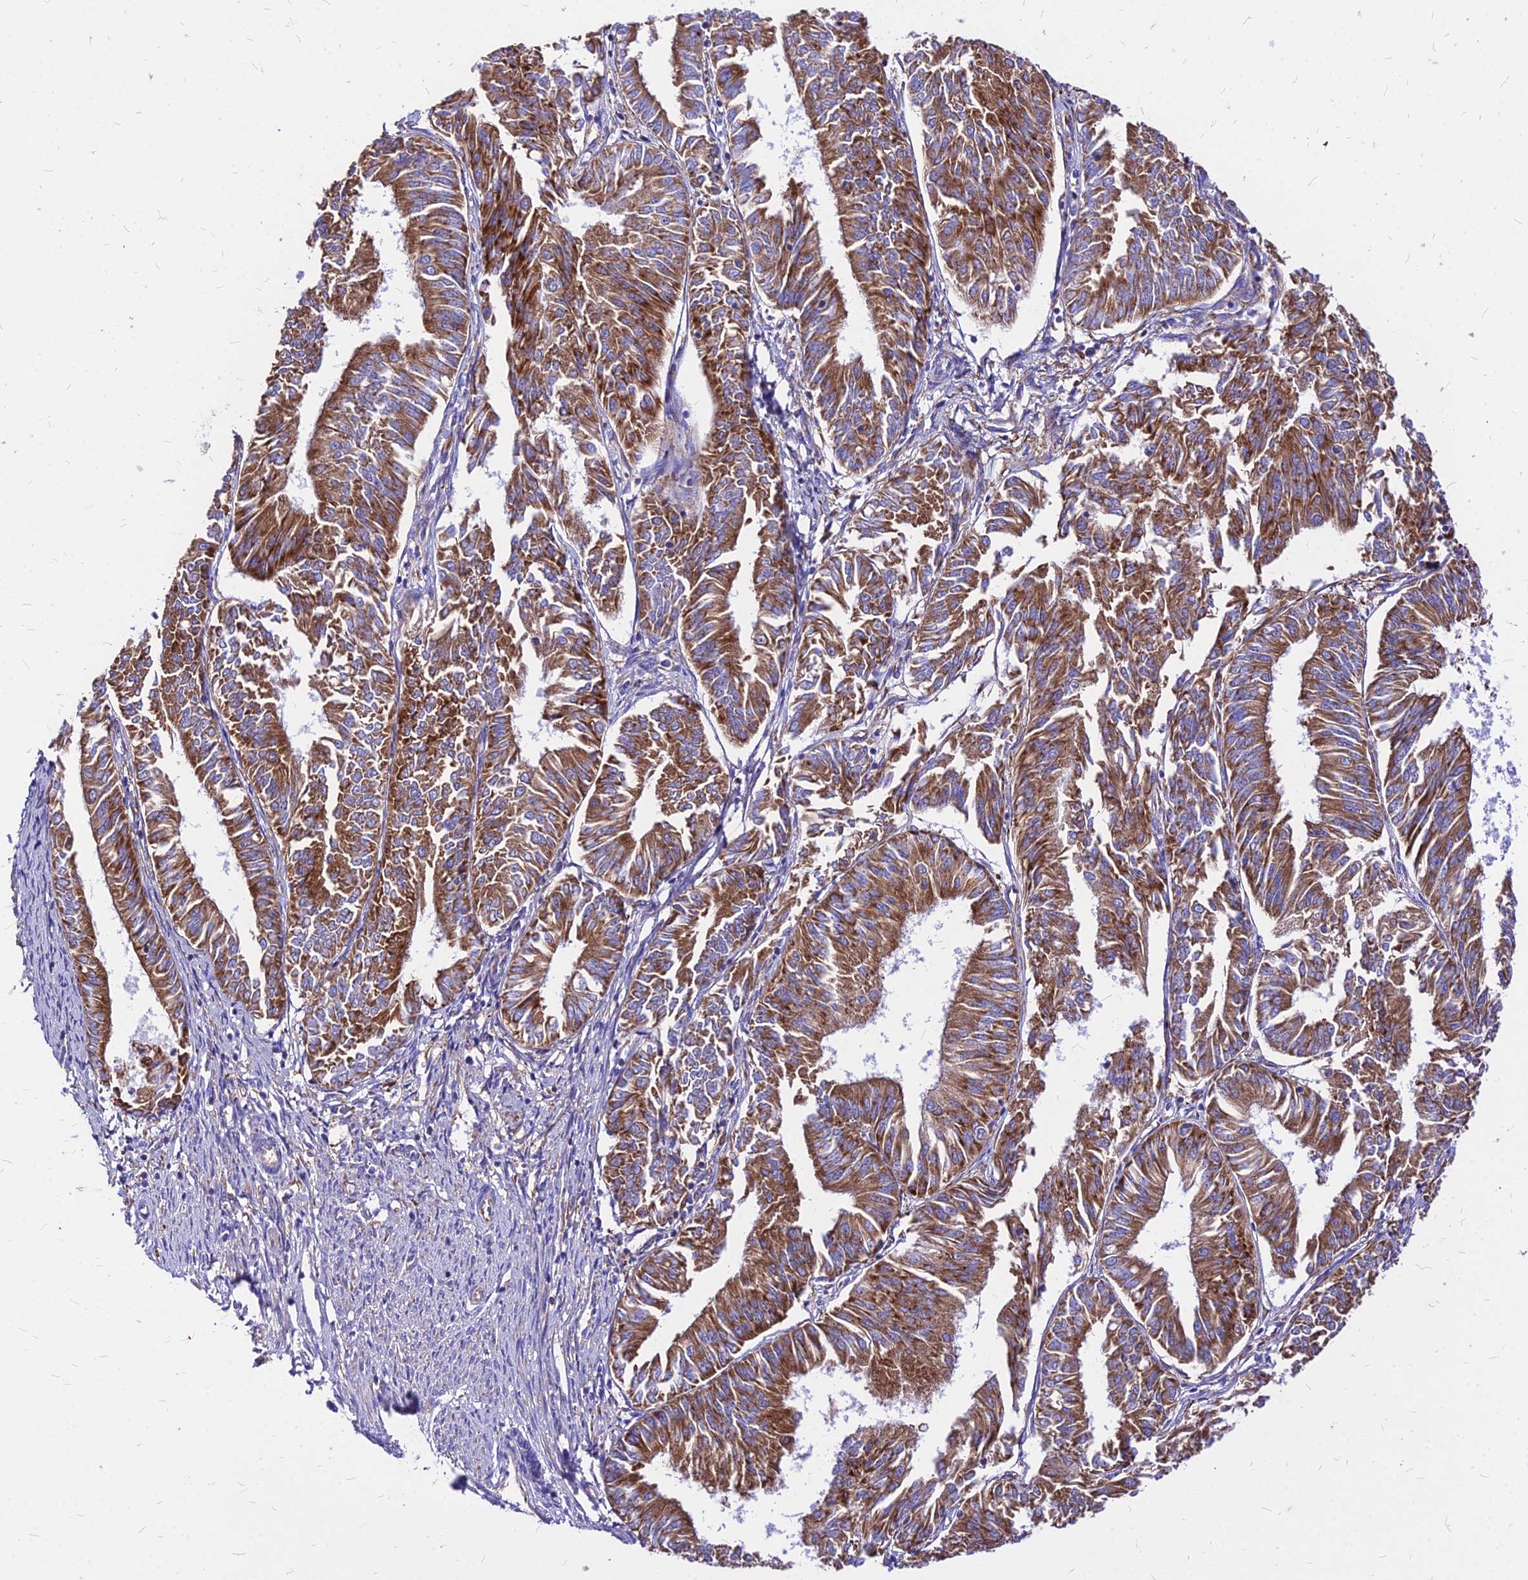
{"staining": {"intensity": "moderate", "quantity": ">75%", "location": "cytoplasmic/membranous"}, "tissue": "endometrial cancer", "cell_type": "Tumor cells", "image_type": "cancer", "snomed": [{"axis": "morphology", "description": "Adenocarcinoma, NOS"}, {"axis": "topography", "description": "Endometrium"}], "caption": "Immunohistochemistry (IHC) histopathology image of neoplastic tissue: endometrial cancer (adenocarcinoma) stained using immunohistochemistry shows medium levels of moderate protein expression localized specifically in the cytoplasmic/membranous of tumor cells, appearing as a cytoplasmic/membranous brown color.", "gene": "RPL19", "patient": {"sex": "female", "age": 58}}